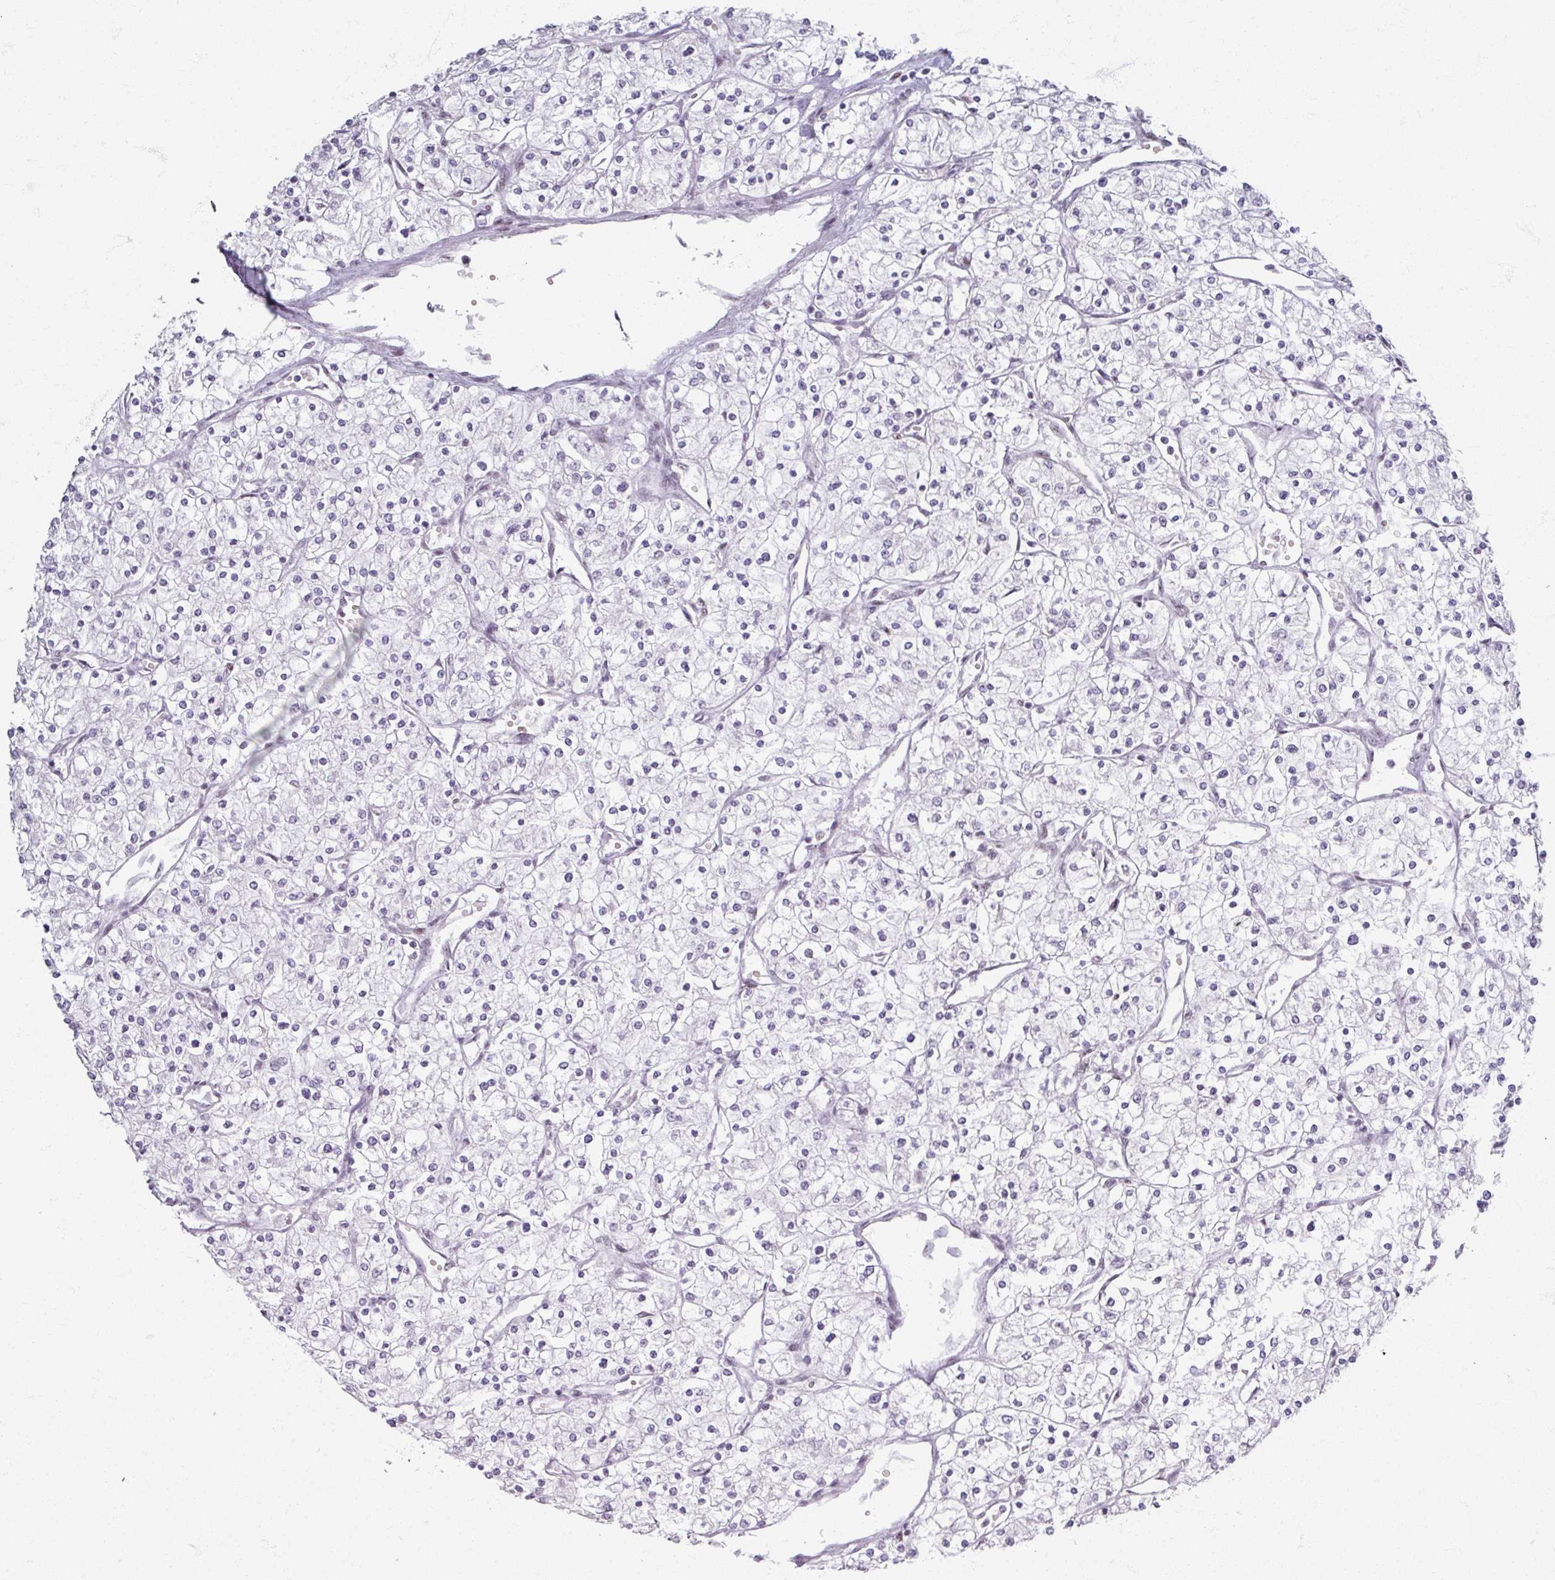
{"staining": {"intensity": "negative", "quantity": "none", "location": "none"}, "tissue": "renal cancer", "cell_type": "Tumor cells", "image_type": "cancer", "snomed": [{"axis": "morphology", "description": "Adenocarcinoma, NOS"}, {"axis": "topography", "description": "Kidney"}], "caption": "Immunohistochemical staining of adenocarcinoma (renal) displays no significant positivity in tumor cells.", "gene": "ADAR", "patient": {"sex": "male", "age": 80}}